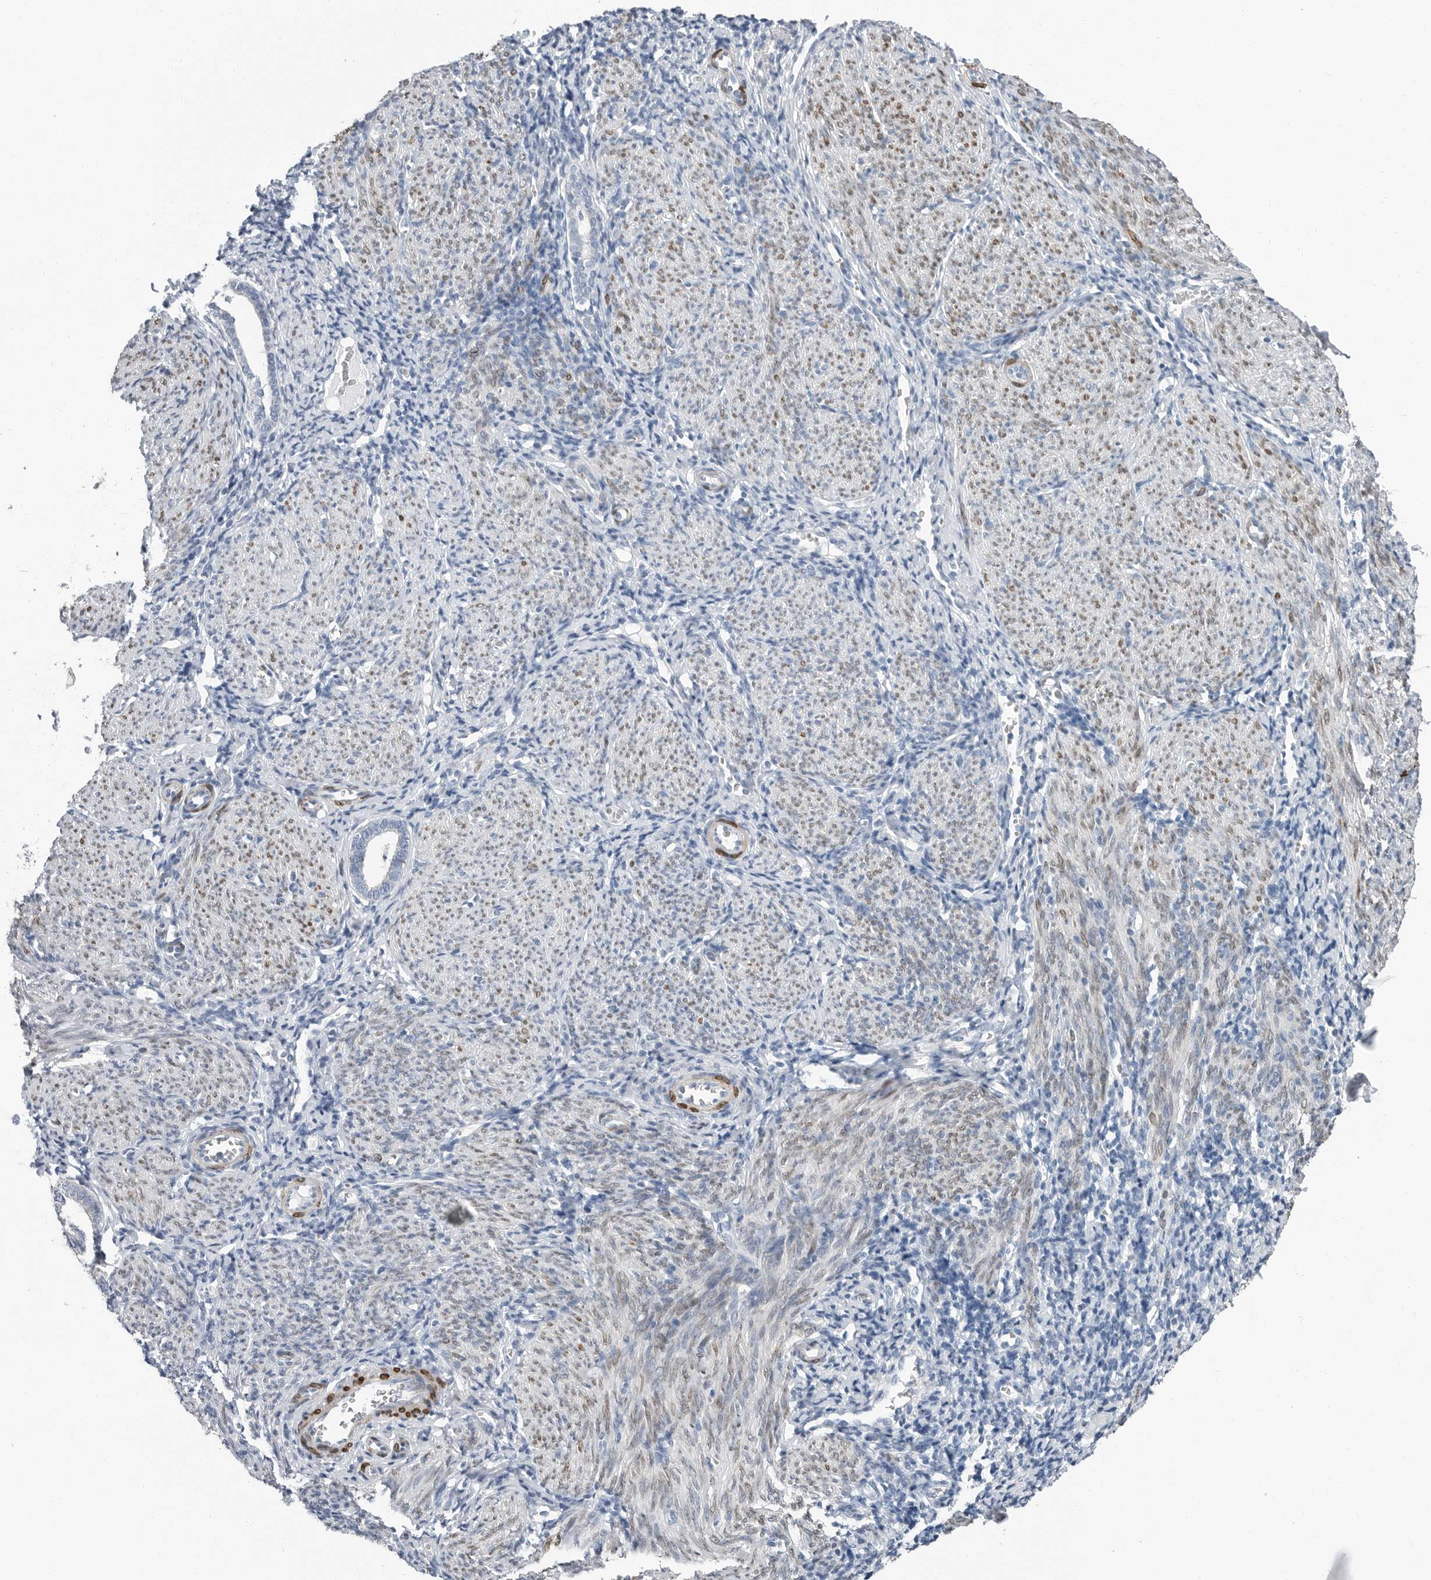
{"staining": {"intensity": "negative", "quantity": "none", "location": "none"}, "tissue": "endometrium", "cell_type": "Cells in endometrial stroma", "image_type": "normal", "snomed": [{"axis": "morphology", "description": "Normal tissue, NOS"}, {"axis": "morphology", "description": "Adenocarcinoma, NOS"}, {"axis": "topography", "description": "Endometrium"}], "caption": "Cells in endometrial stroma are negative for protein expression in benign human endometrium. The staining was performed using DAB (3,3'-diaminobenzidine) to visualize the protein expression in brown, while the nuclei were stained in blue with hematoxylin (Magnification: 20x).", "gene": "PLN", "patient": {"sex": "female", "age": 57}}